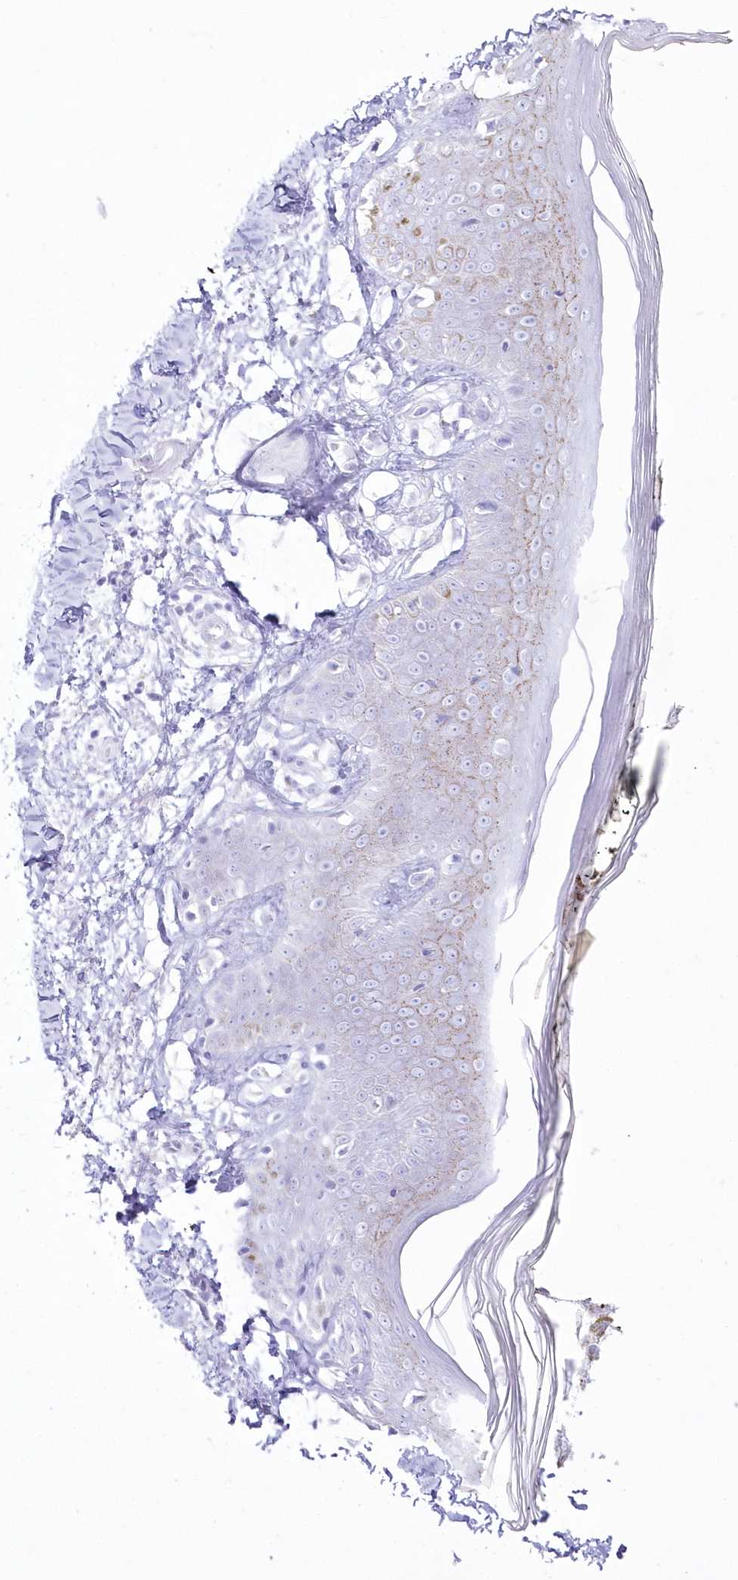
{"staining": {"intensity": "negative", "quantity": "none", "location": "none"}, "tissue": "skin", "cell_type": "Fibroblasts", "image_type": "normal", "snomed": [{"axis": "morphology", "description": "Normal tissue, NOS"}, {"axis": "topography", "description": "Skin"}], "caption": "An IHC histopathology image of unremarkable skin is shown. There is no staining in fibroblasts of skin.", "gene": "ZNF843", "patient": {"sex": "female", "age": 64}}